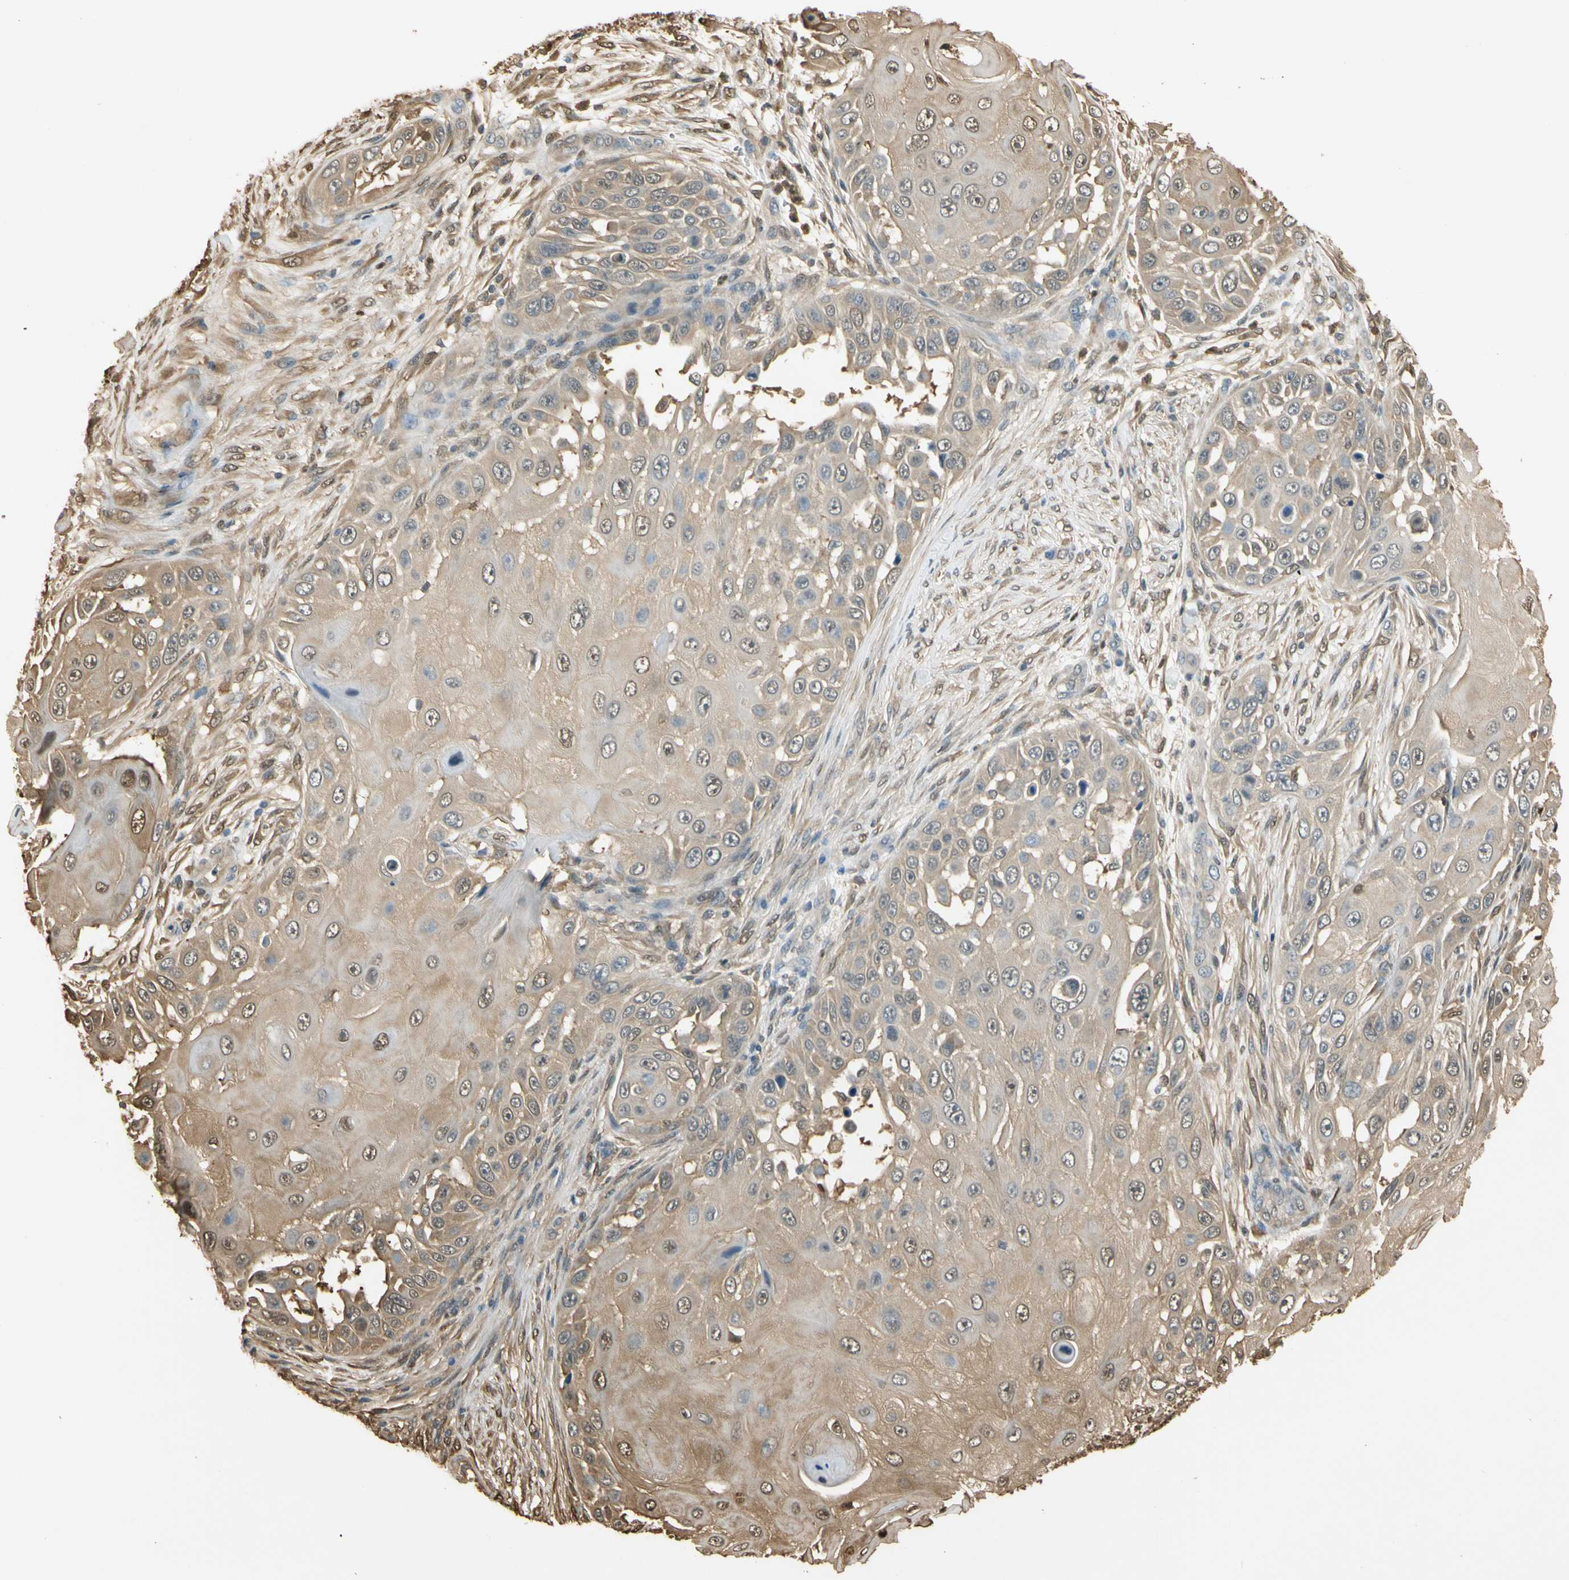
{"staining": {"intensity": "weak", "quantity": ">75%", "location": "cytoplasmic/membranous"}, "tissue": "skin cancer", "cell_type": "Tumor cells", "image_type": "cancer", "snomed": [{"axis": "morphology", "description": "Squamous cell carcinoma, NOS"}, {"axis": "topography", "description": "Skin"}], "caption": "An image of human skin cancer (squamous cell carcinoma) stained for a protein demonstrates weak cytoplasmic/membranous brown staining in tumor cells.", "gene": "S100A6", "patient": {"sex": "female", "age": 44}}